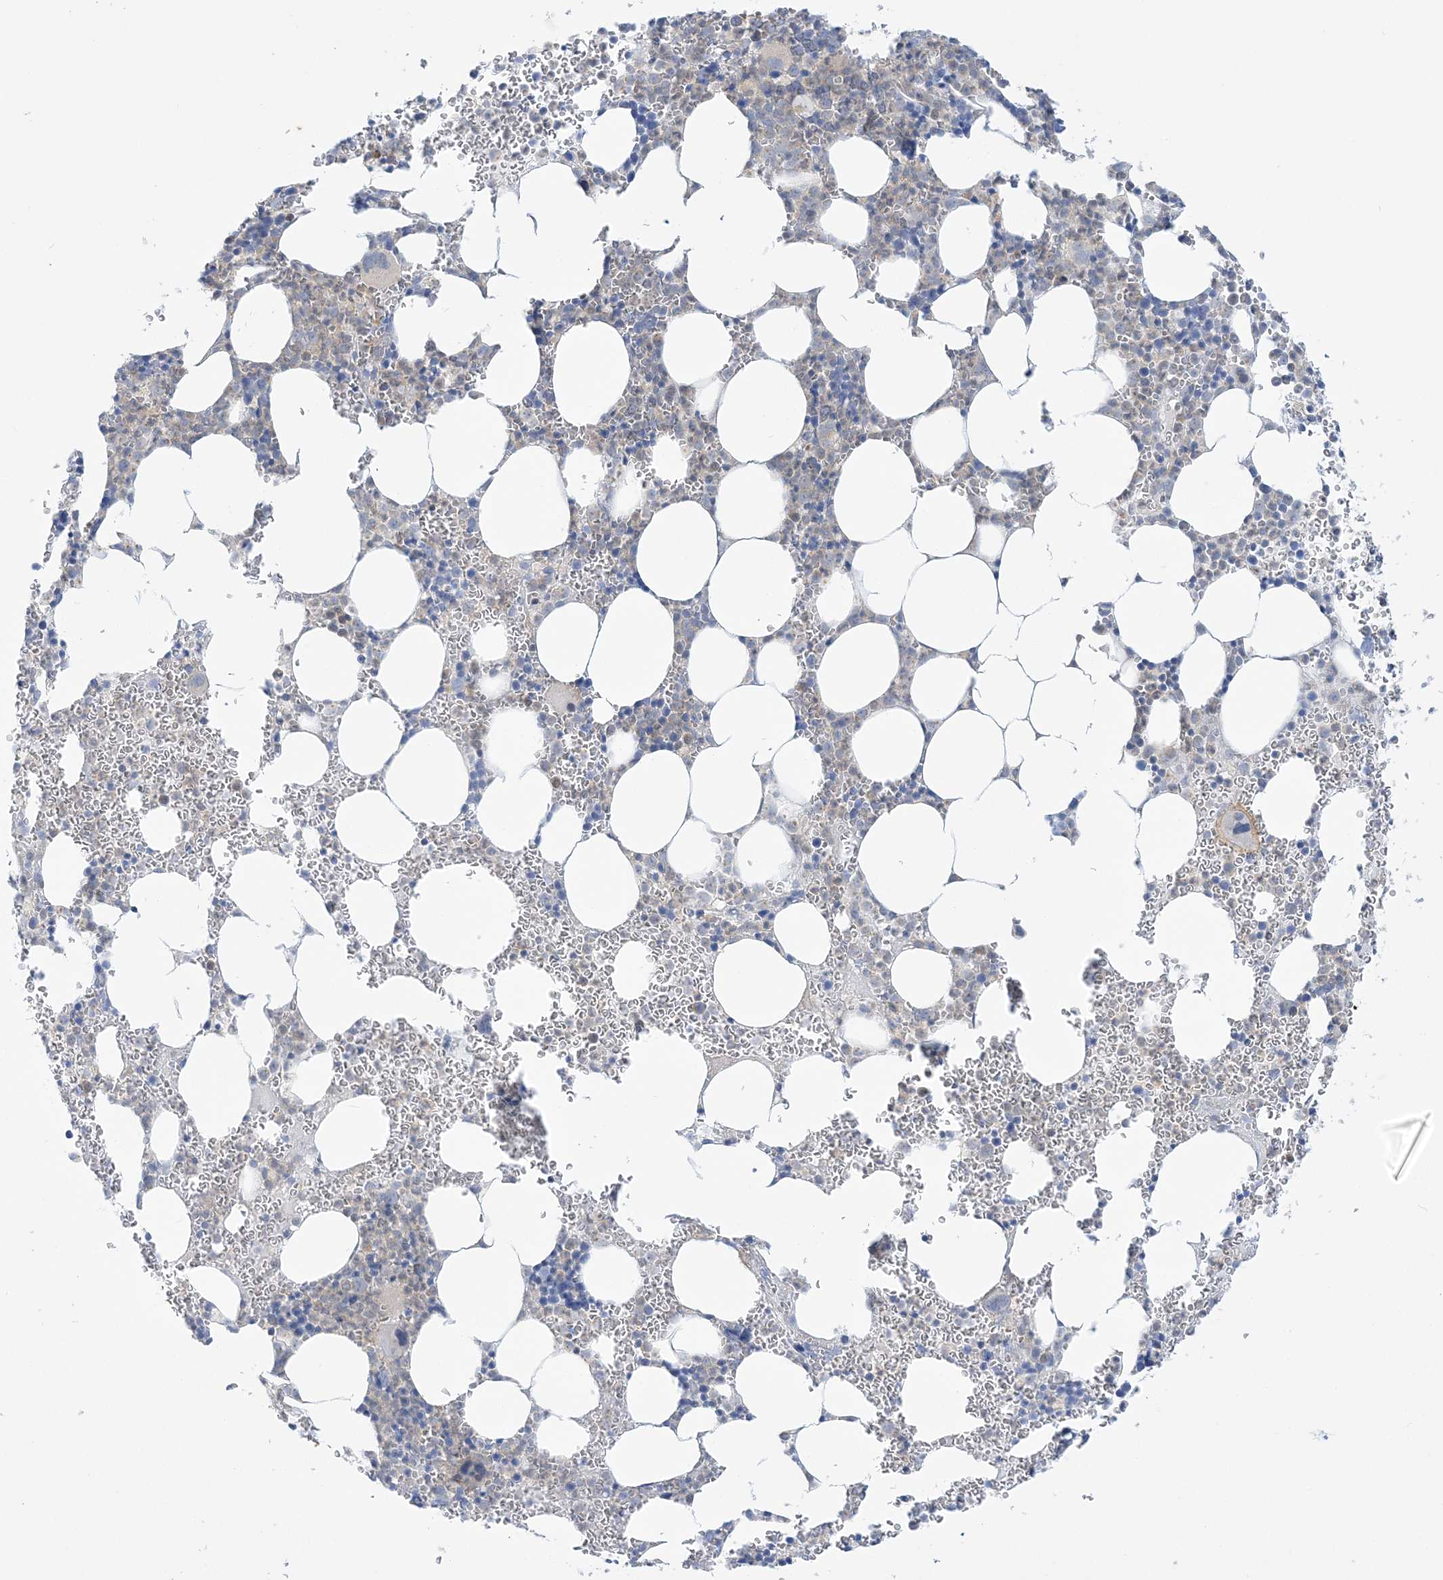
{"staining": {"intensity": "negative", "quantity": "none", "location": "none"}, "tissue": "bone marrow", "cell_type": "Hematopoietic cells", "image_type": "normal", "snomed": [{"axis": "morphology", "description": "Normal tissue, NOS"}, {"axis": "topography", "description": "Bone marrow"}], "caption": "Micrograph shows no protein expression in hematopoietic cells of benign bone marrow. (DAB IHC visualized using brightfield microscopy, high magnification).", "gene": "THADA", "patient": {"sex": "female", "age": 78}}